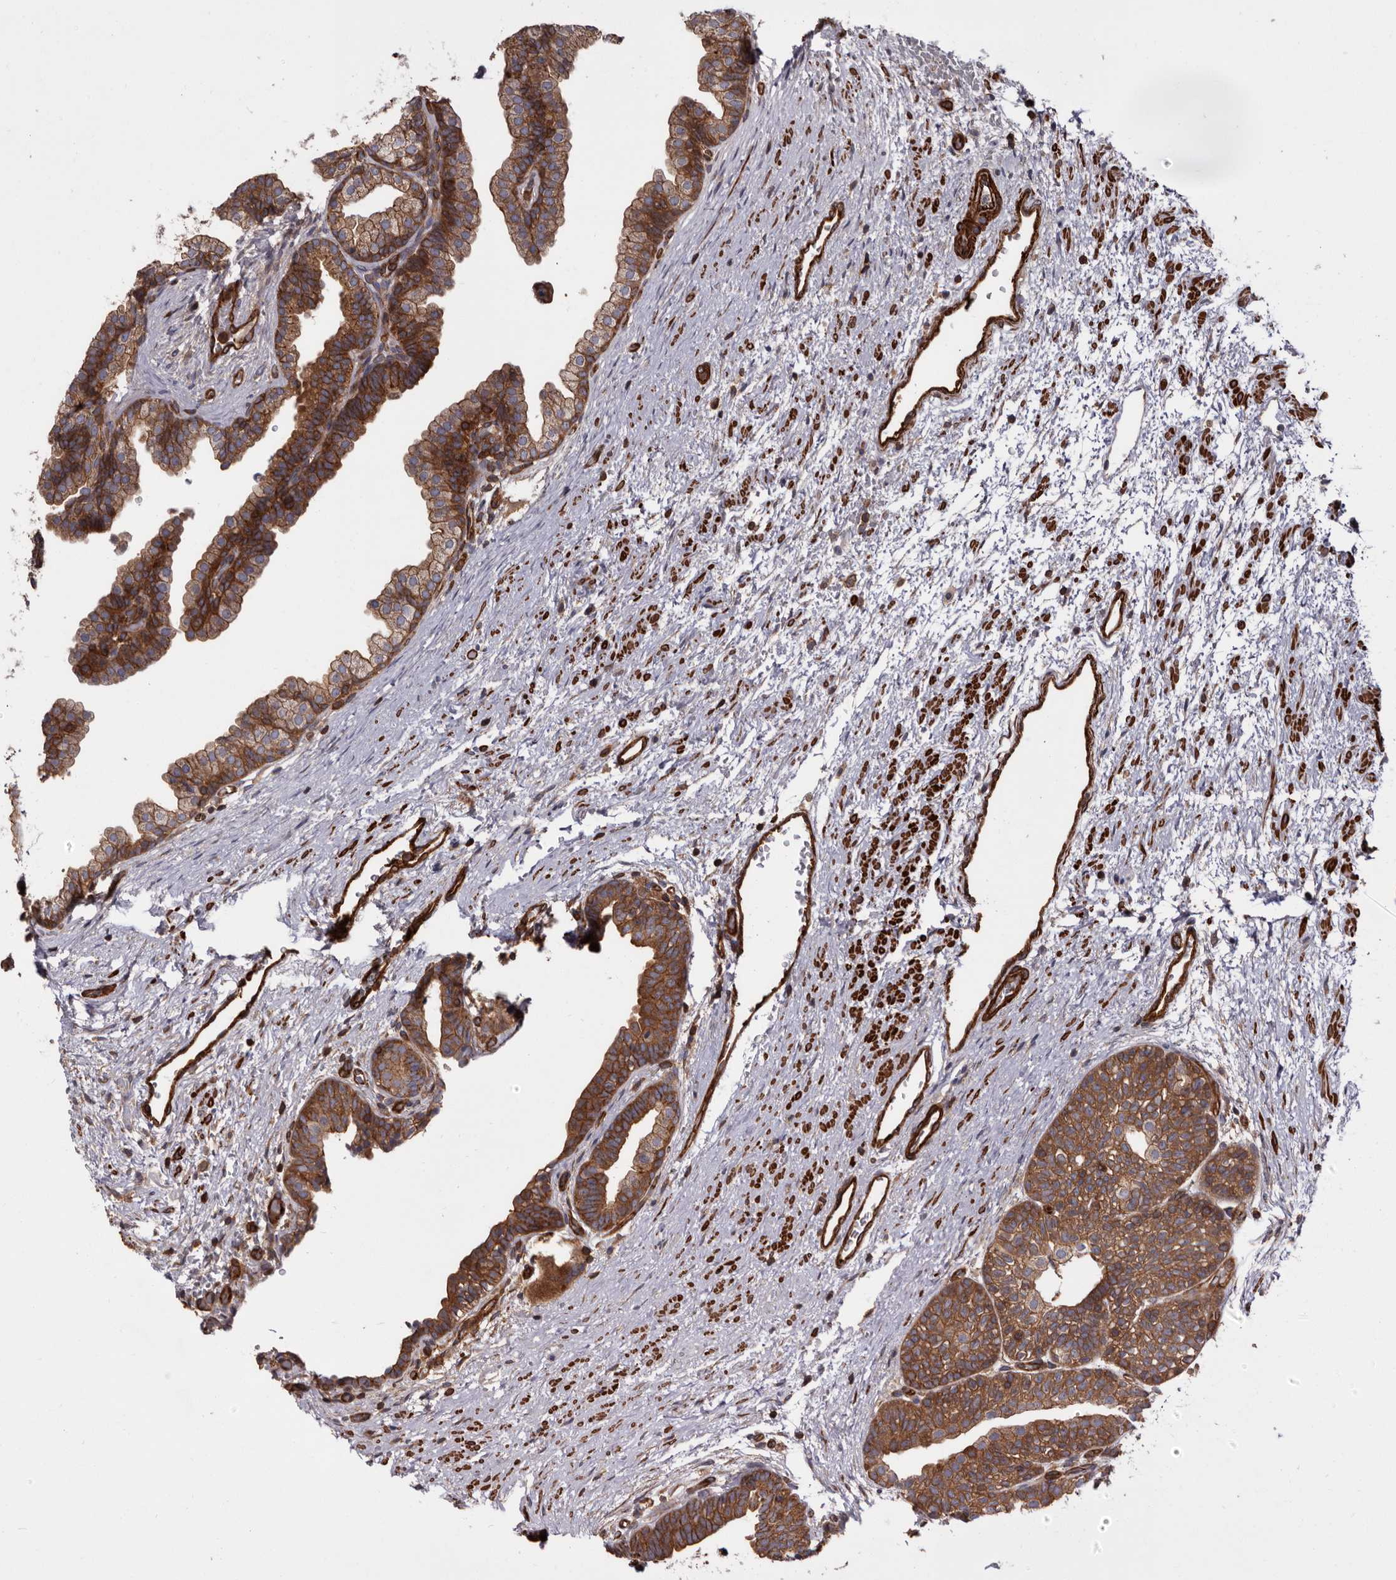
{"staining": {"intensity": "strong", "quantity": "25%-75%", "location": "cytoplasmic/membranous"}, "tissue": "prostate", "cell_type": "Glandular cells", "image_type": "normal", "snomed": [{"axis": "morphology", "description": "Normal tissue, NOS"}, {"axis": "topography", "description": "Prostate"}], "caption": "An image showing strong cytoplasmic/membranous staining in about 25%-75% of glandular cells in normal prostate, as visualized by brown immunohistochemical staining.", "gene": "TMC7", "patient": {"sex": "male", "age": 48}}